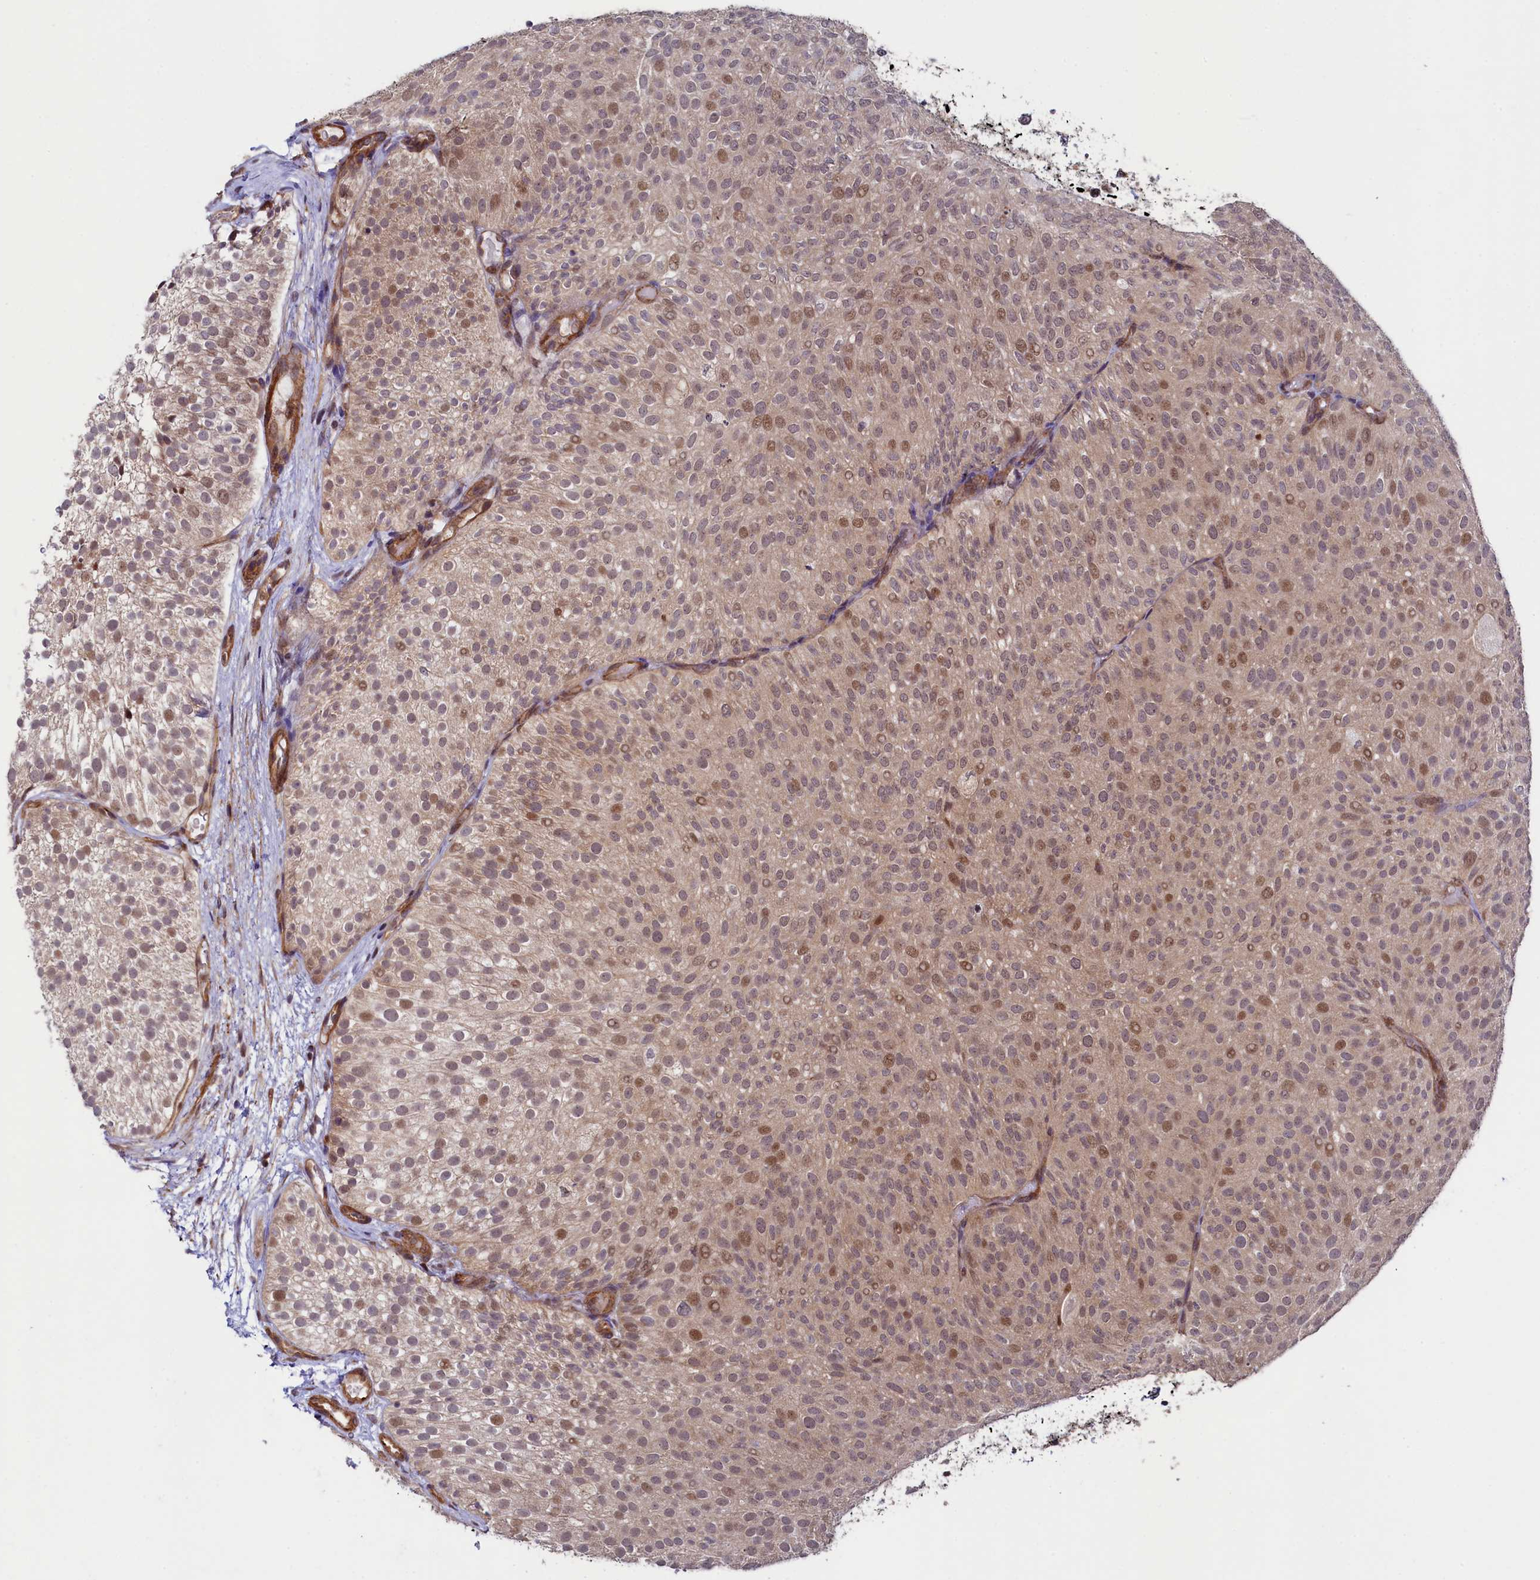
{"staining": {"intensity": "moderate", "quantity": "25%-75%", "location": "nuclear"}, "tissue": "urothelial cancer", "cell_type": "Tumor cells", "image_type": "cancer", "snomed": [{"axis": "morphology", "description": "Urothelial carcinoma, Low grade"}, {"axis": "topography", "description": "Urinary bladder"}], "caption": "IHC of human urothelial carcinoma (low-grade) displays medium levels of moderate nuclear staining in about 25%-75% of tumor cells. (IHC, brightfield microscopy, high magnification).", "gene": "LEO1", "patient": {"sex": "male", "age": 78}}